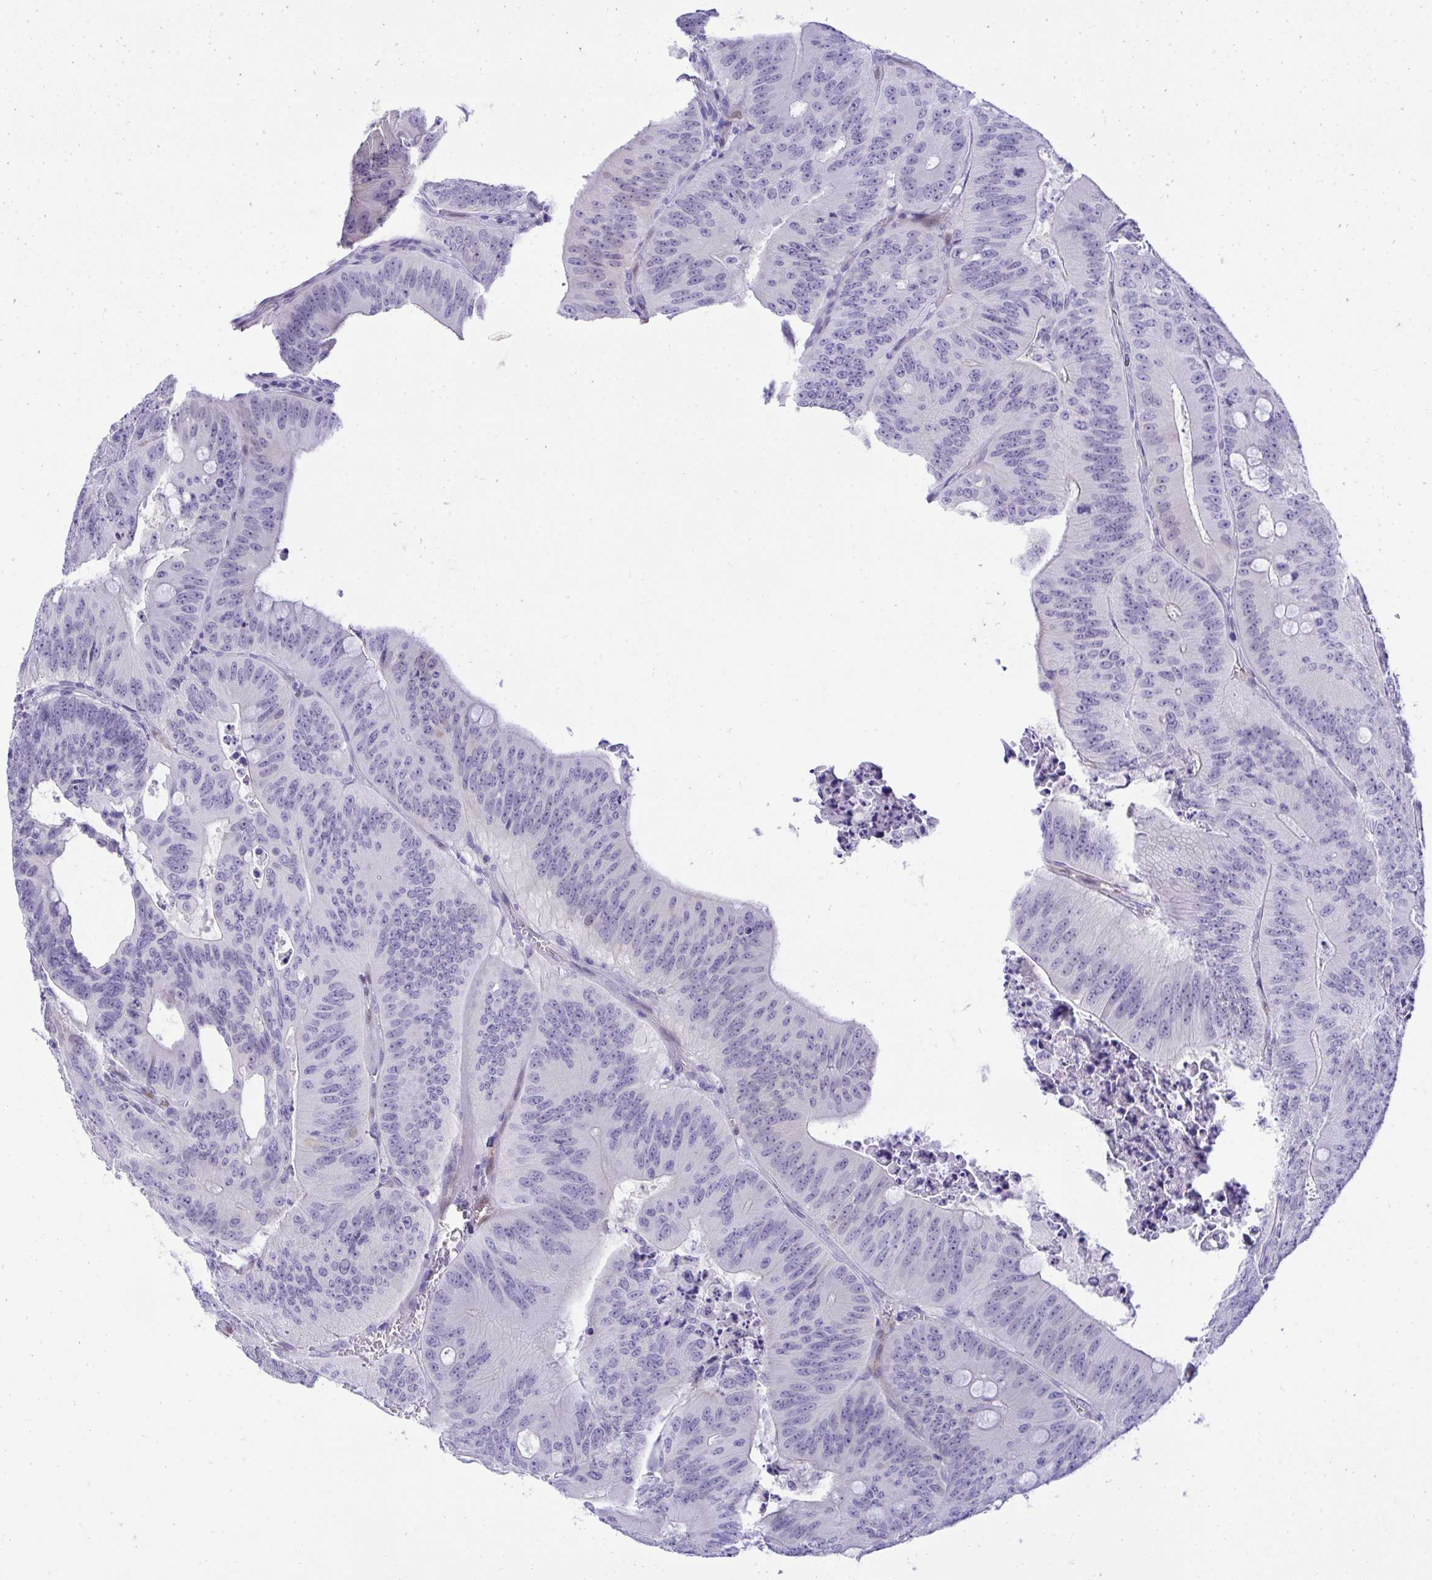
{"staining": {"intensity": "negative", "quantity": "none", "location": "none"}, "tissue": "colorectal cancer", "cell_type": "Tumor cells", "image_type": "cancer", "snomed": [{"axis": "morphology", "description": "Adenocarcinoma, NOS"}, {"axis": "topography", "description": "Colon"}], "caption": "Micrograph shows no protein staining in tumor cells of adenocarcinoma (colorectal) tissue.", "gene": "PGM2L1", "patient": {"sex": "male", "age": 62}}